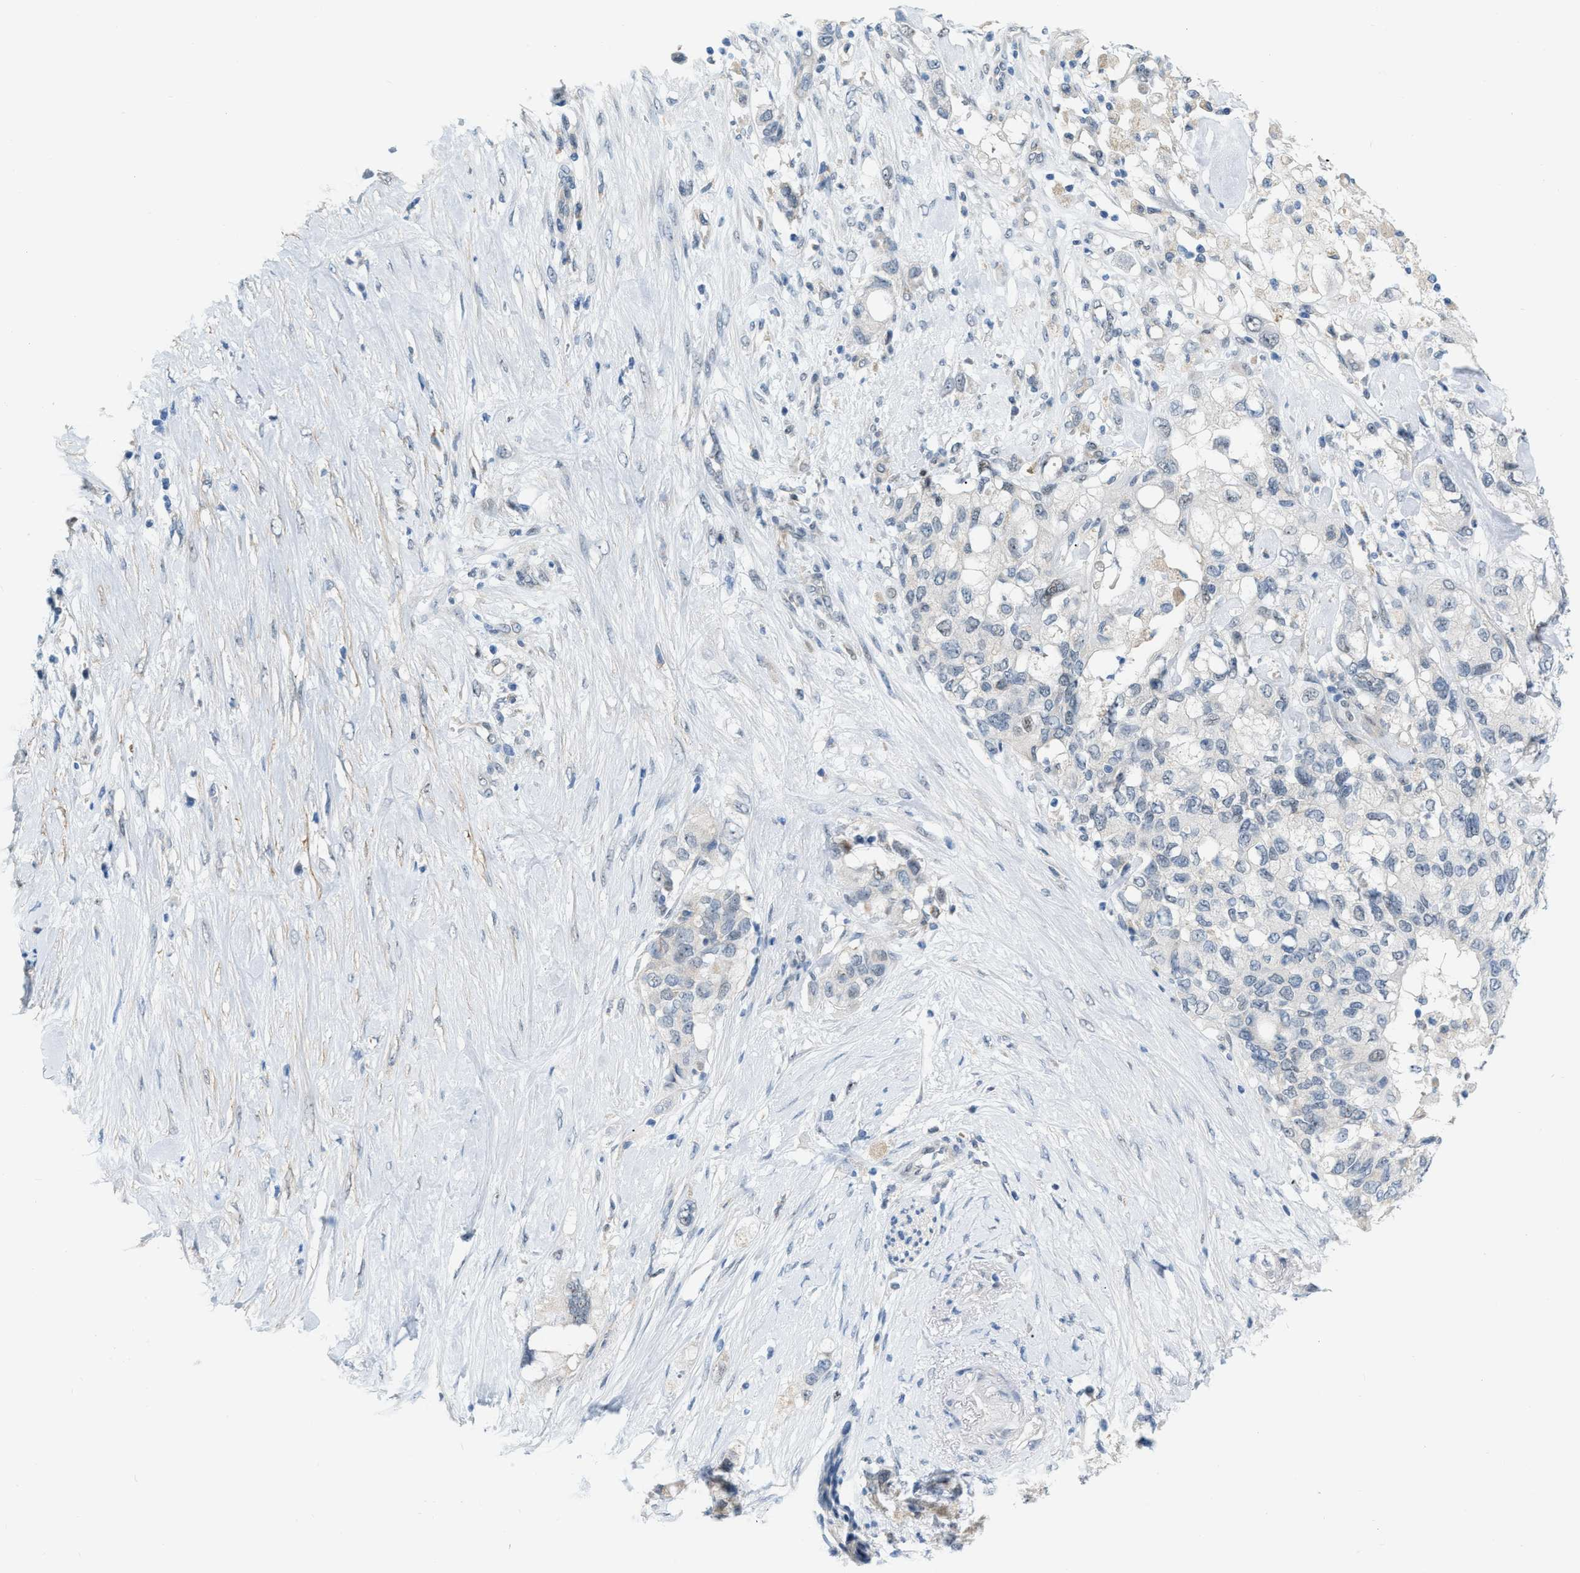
{"staining": {"intensity": "negative", "quantity": "none", "location": "none"}, "tissue": "pancreatic cancer", "cell_type": "Tumor cells", "image_type": "cancer", "snomed": [{"axis": "morphology", "description": "Adenocarcinoma, NOS"}, {"axis": "topography", "description": "Pancreas"}], "caption": "A histopathology image of human pancreatic cancer is negative for staining in tumor cells.", "gene": "PHRF1", "patient": {"sex": "female", "age": 56}}